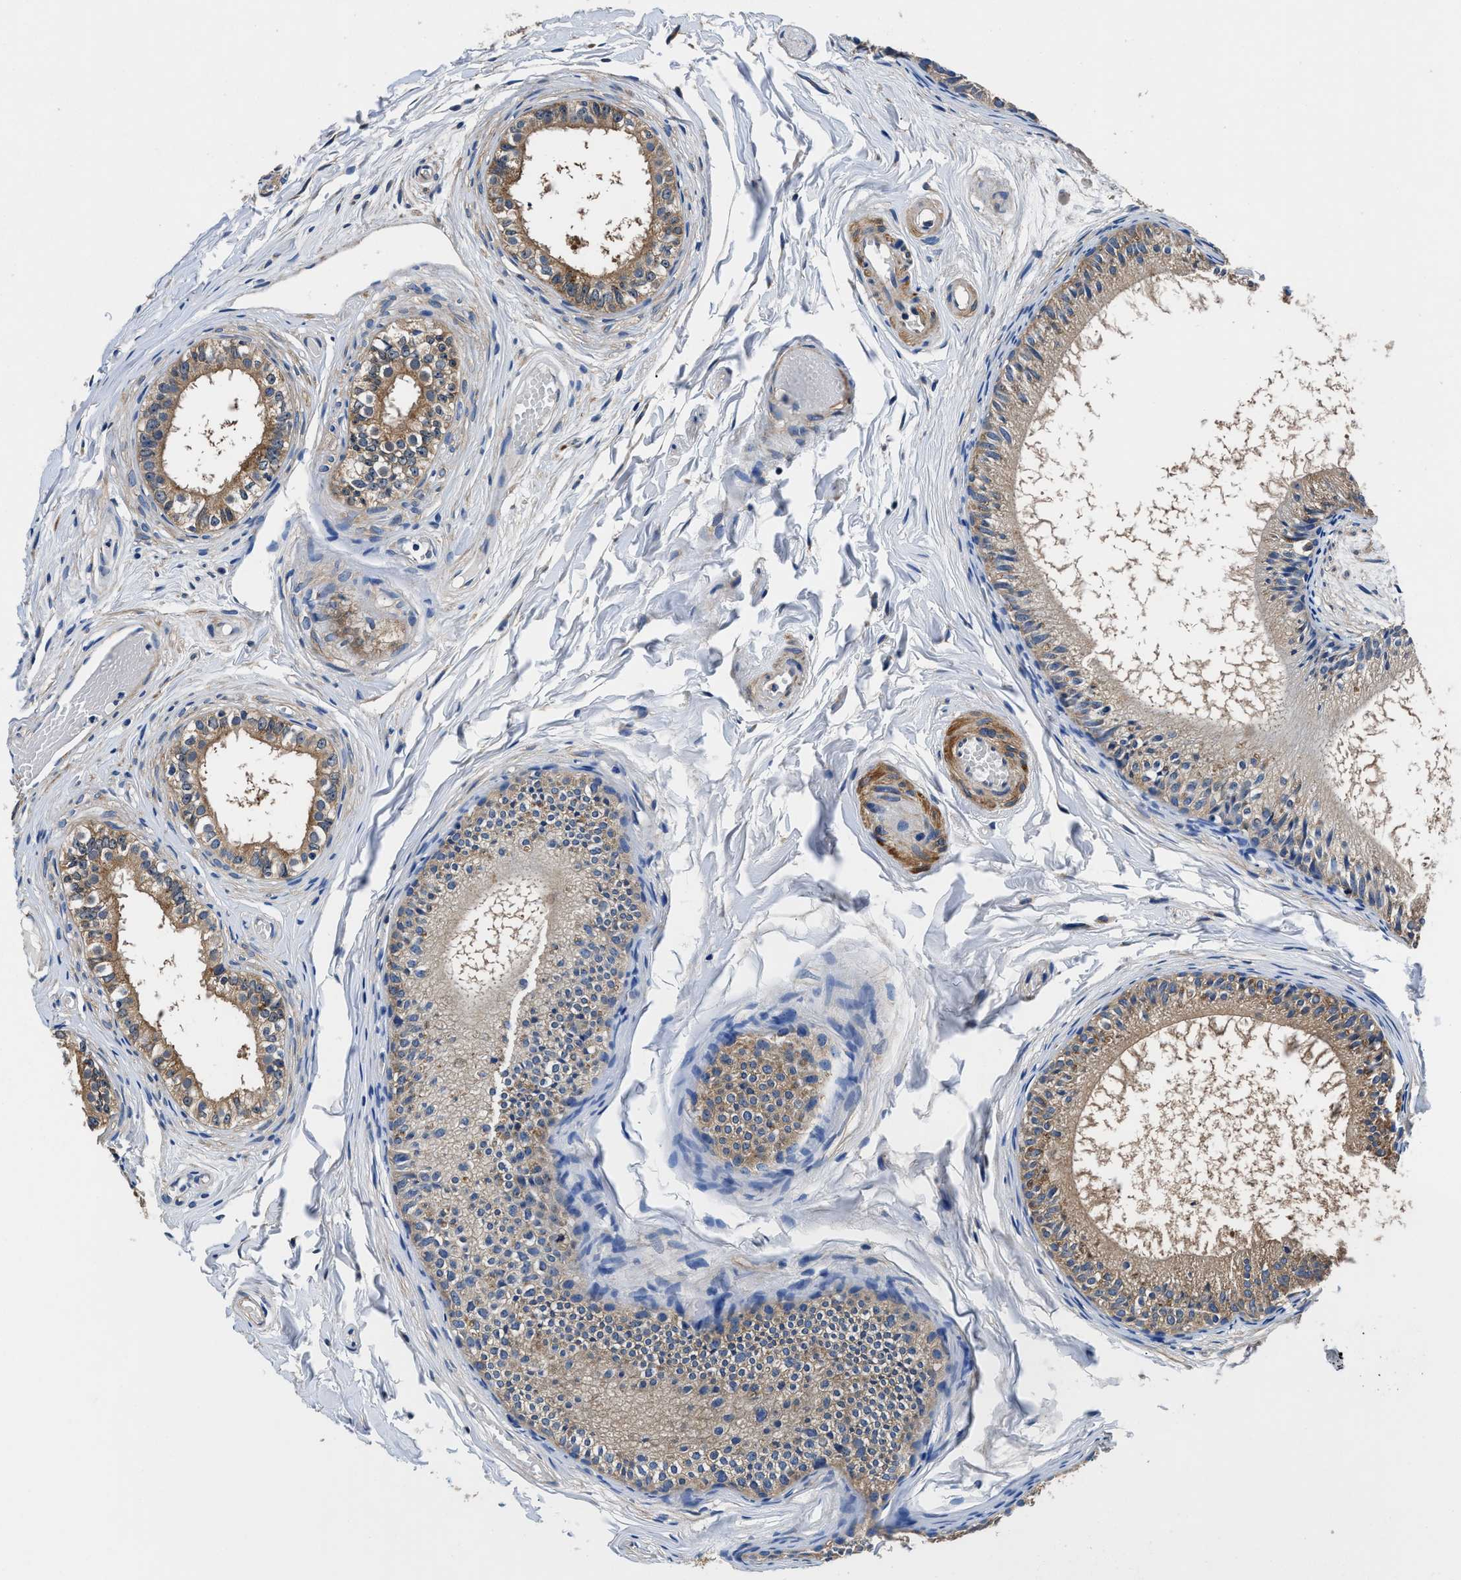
{"staining": {"intensity": "moderate", "quantity": ">75%", "location": "cytoplasmic/membranous"}, "tissue": "epididymis", "cell_type": "Glandular cells", "image_type": "normal", "snomed": [{"axis": "morphology", "description": "Normal tissue, NOS"}, {"axis": "topography", "description": "Epididymis"}], "caption": "The photomicrograph reveals staining of normal epididymis, revealing moderate cytoplasmic/membranous protein expression (brown color) within glandular cells.", "gene": "NEU1", "patient": {"sex": "male", "age": 46}}